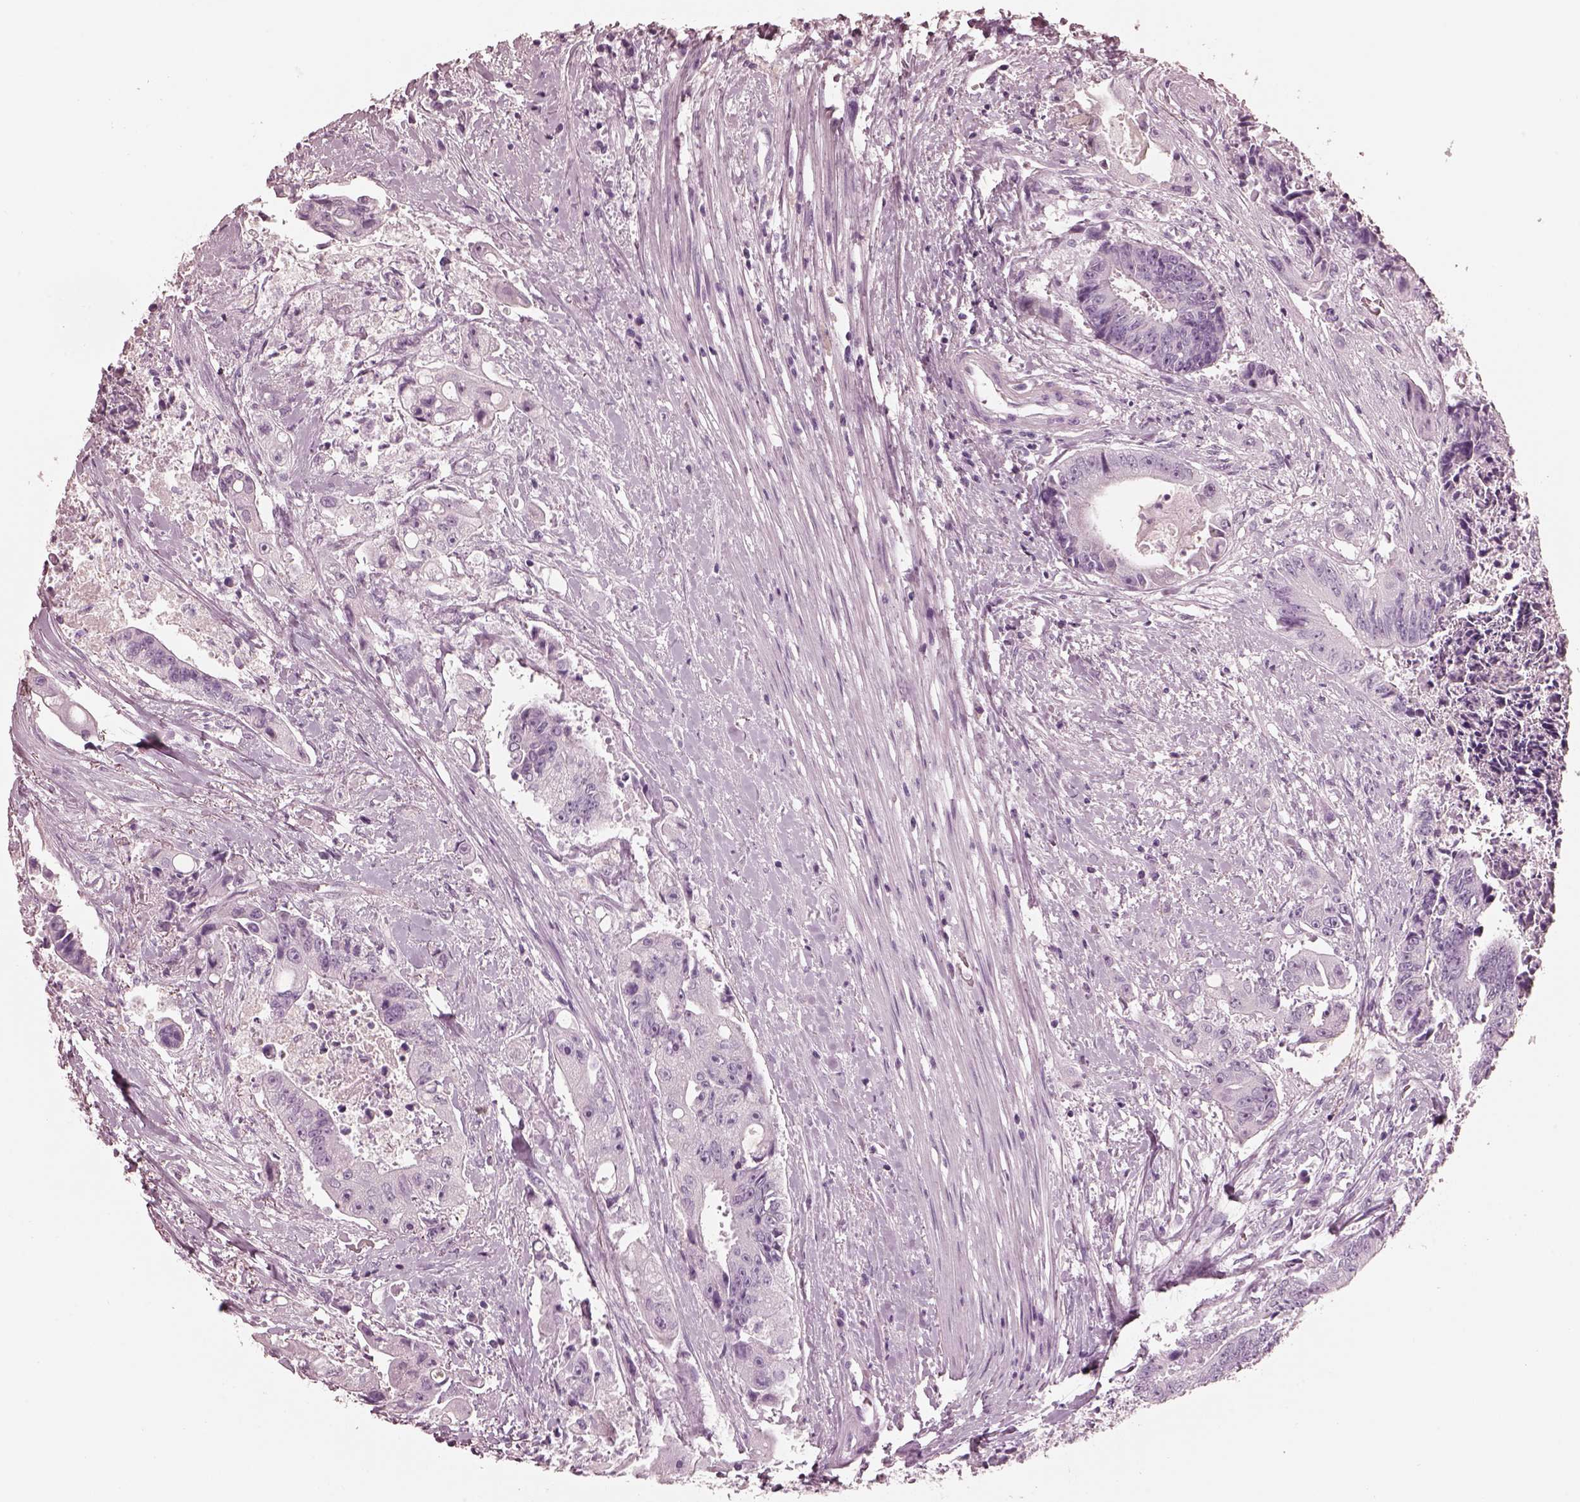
{"staining": {"intensity": "negative", "quantity": "none", "location": "none"}, "tissue": "colorectal cancer", "cell_type": "Tumor cells", "image_type": "cancer", "snomed": [{"axis": "morphology", "description": "Adenocarcinoma, NOS"}, {"axis": "topography", "description": "Rectum"}], "caption": "Immunohistochemistry histopathology image of adenocarcinoma (colorectal) stained for a protein (brown), which displays no positivity in tumor cells. Nuclei are stained in blue.", "gene": "FABP9", "patient": {"sex": "male", "age": 54}}